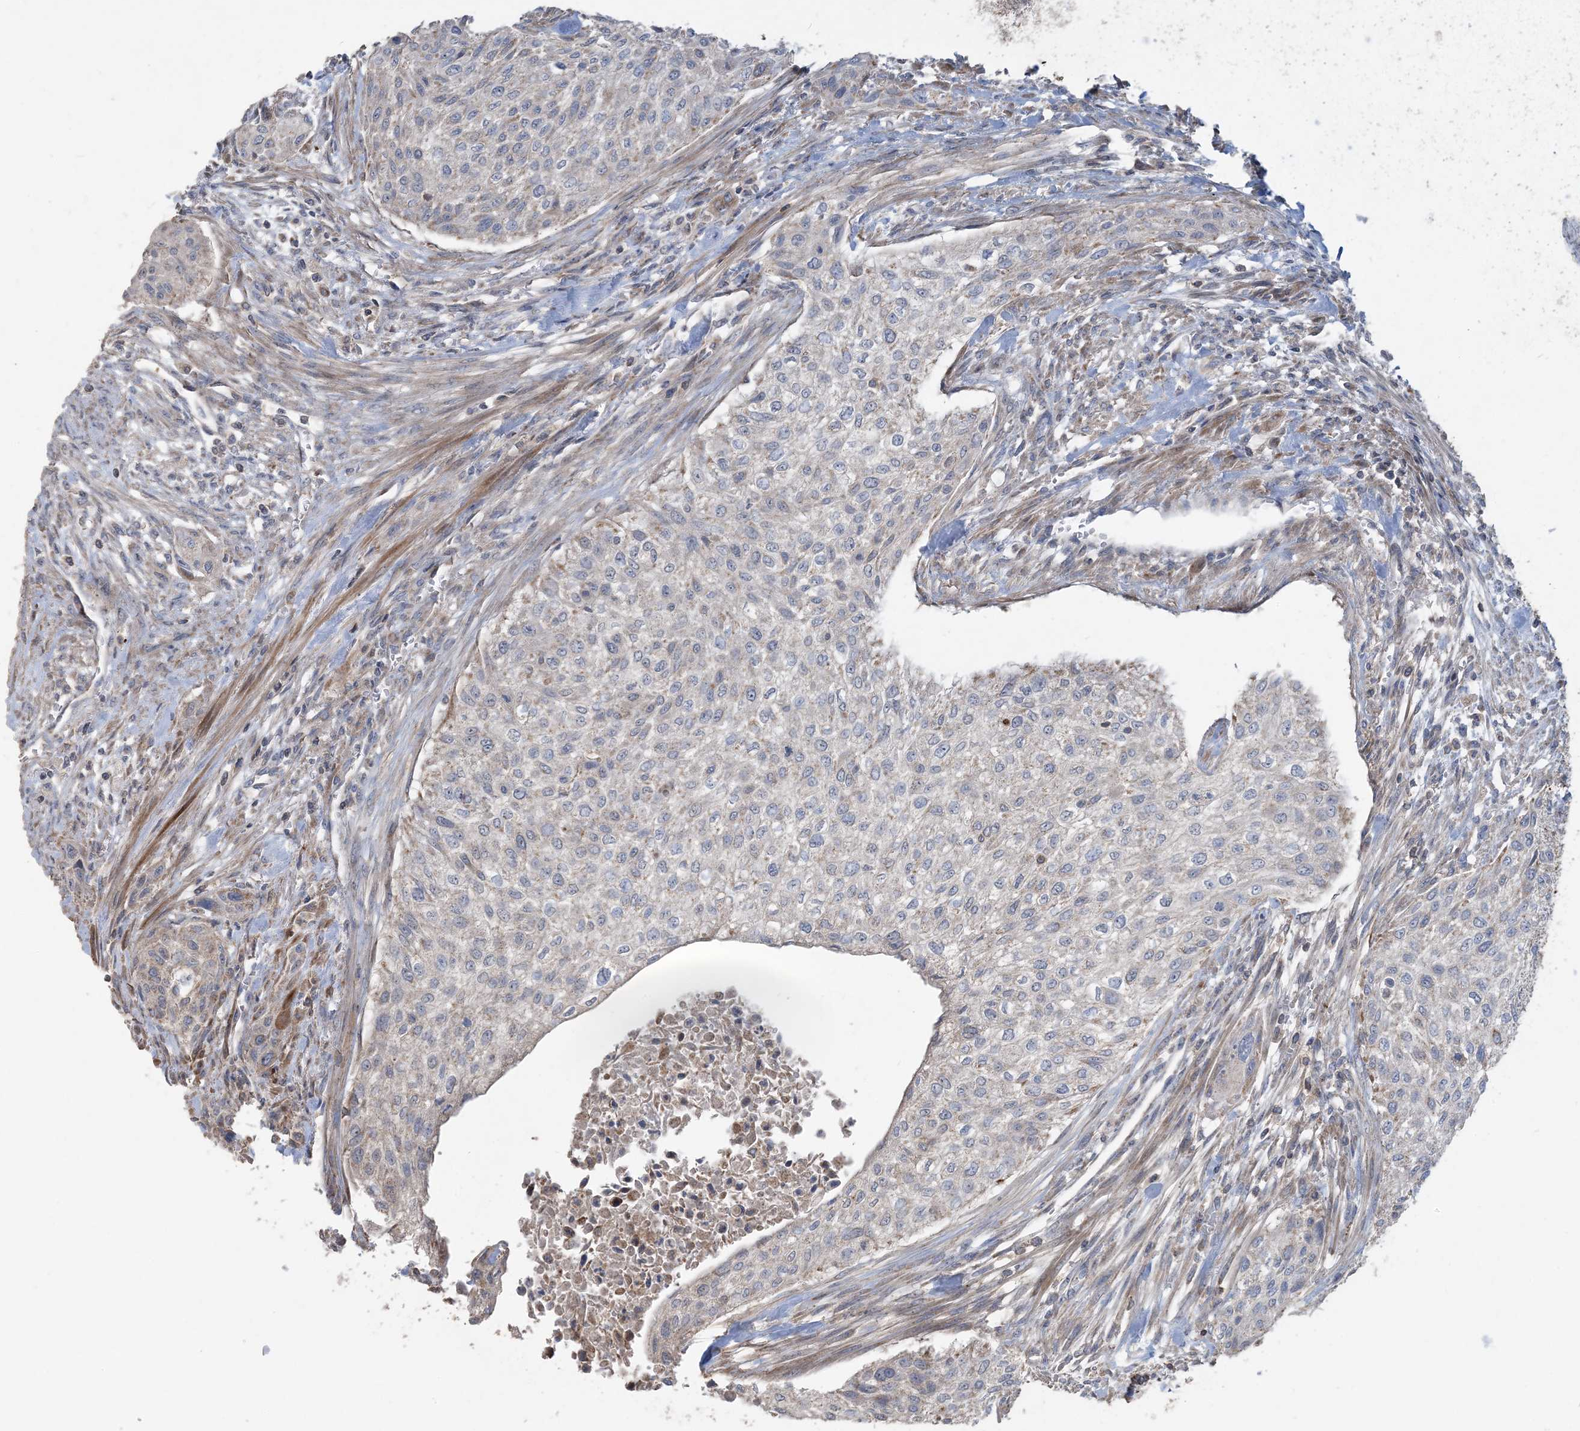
{"staining": {"intensity": "negative", "quantity": "none", "location": "none"}, "tissue": "urothelial cancer", "cell_type": "Tumor cells", "image_type": "cancer", "snomed": [{"axis": "morphology", "description": "Urothelial carcinoma, High grade"}, {"axis": "topography", "description": "Urinary bladder"}], "caption": "This is an immunohistochemistry (IHC) image of high-grade urothelial carcinoma. There is no staining in tumor cells.", "gene": "ECHDC1", "patient": {"sex": "male", "age": 35}}